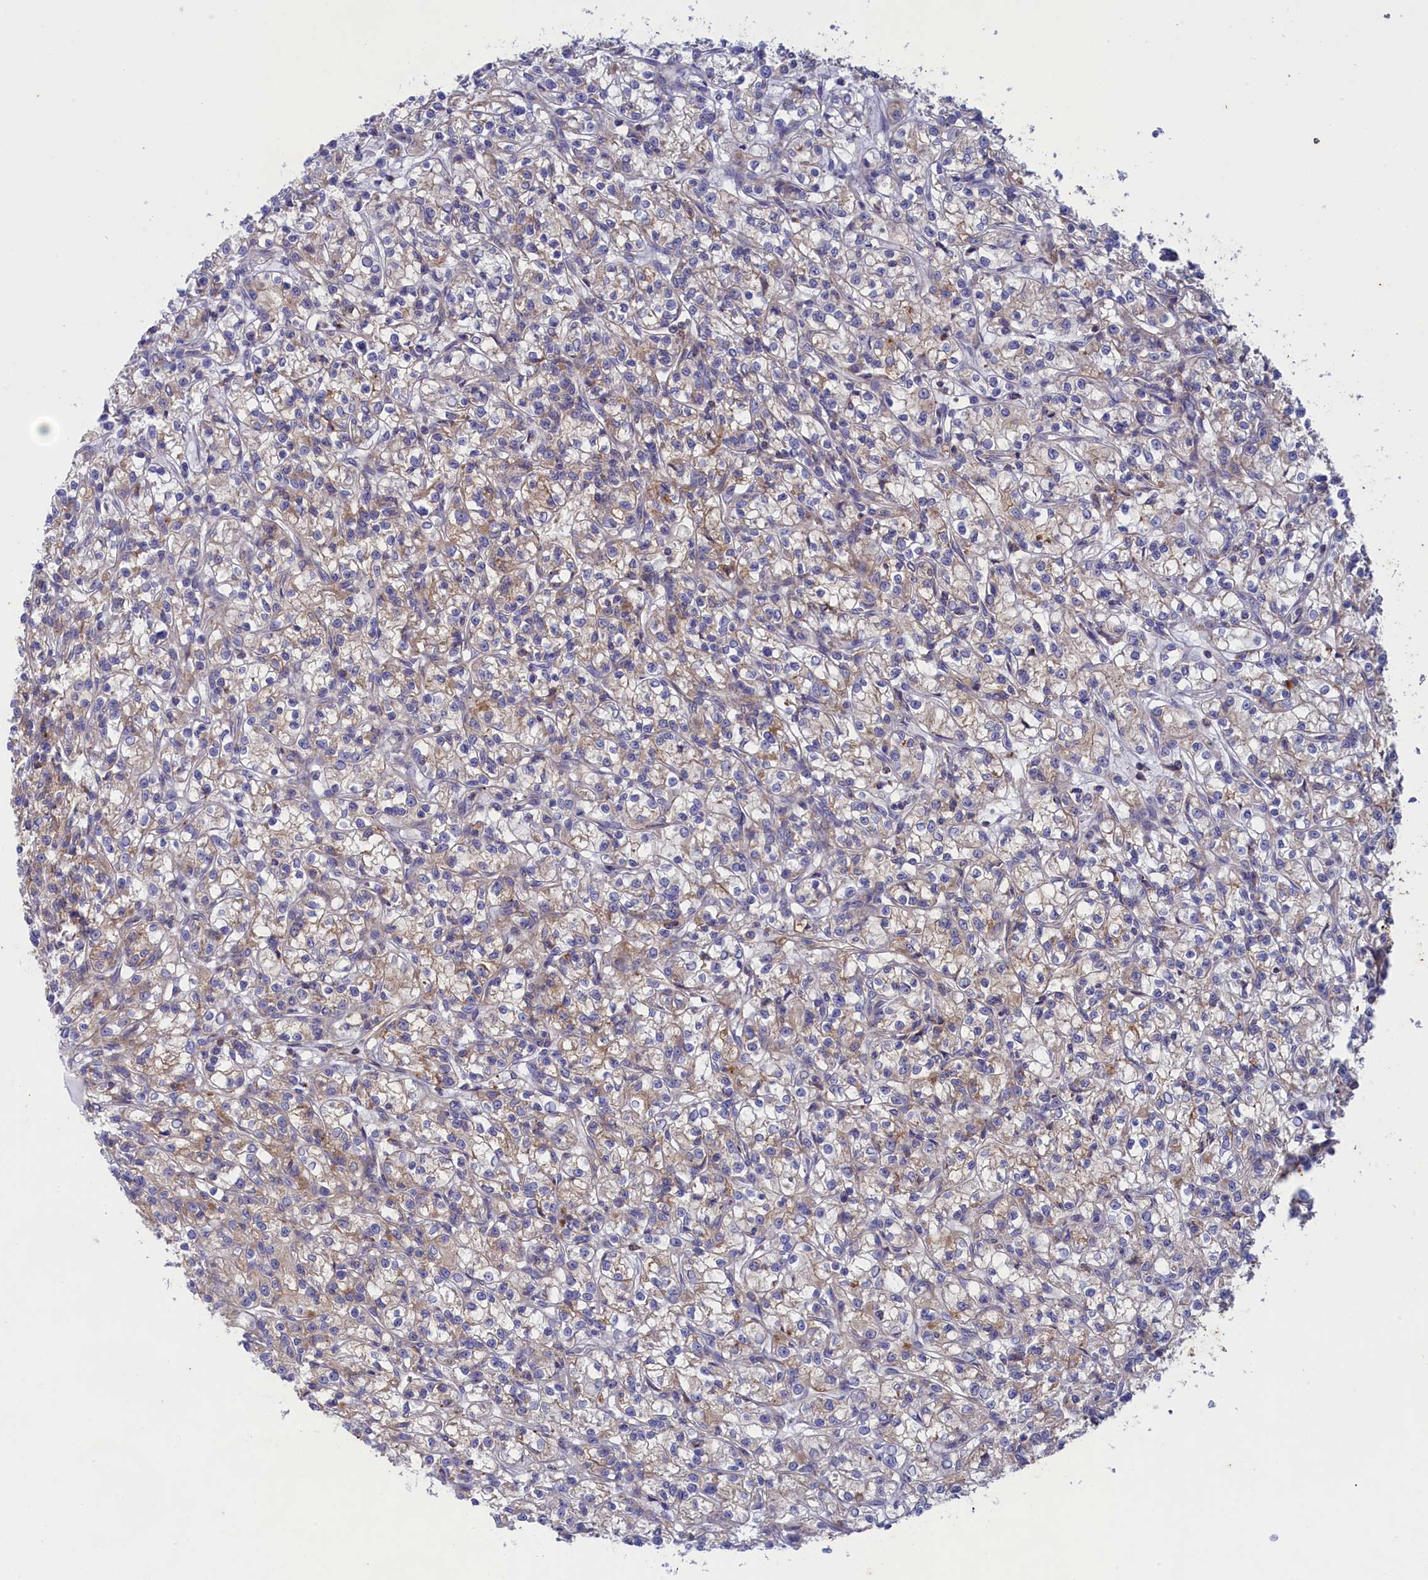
{"staining": {"intensity": "weak", "quantity": "<25%", "location": "cytoplasmic/membranous"}, "tissue": "renal cancer", "cell_type": "Tumor cells", "image_type": "cancer", "snomed": [{"axis": "morphology", "description": "Adenocarcinoma, NOS"}, {"axis": "topography", "description": "Kidney"}], "caption": "Human renal cancer (adenocarcinoma) stained for a protein using immunohistochemistry (IHC) demonstrates no staining in tumor cells.", "gene": "SCAMP4", "patient": {"sex": "female", "age": 59}}